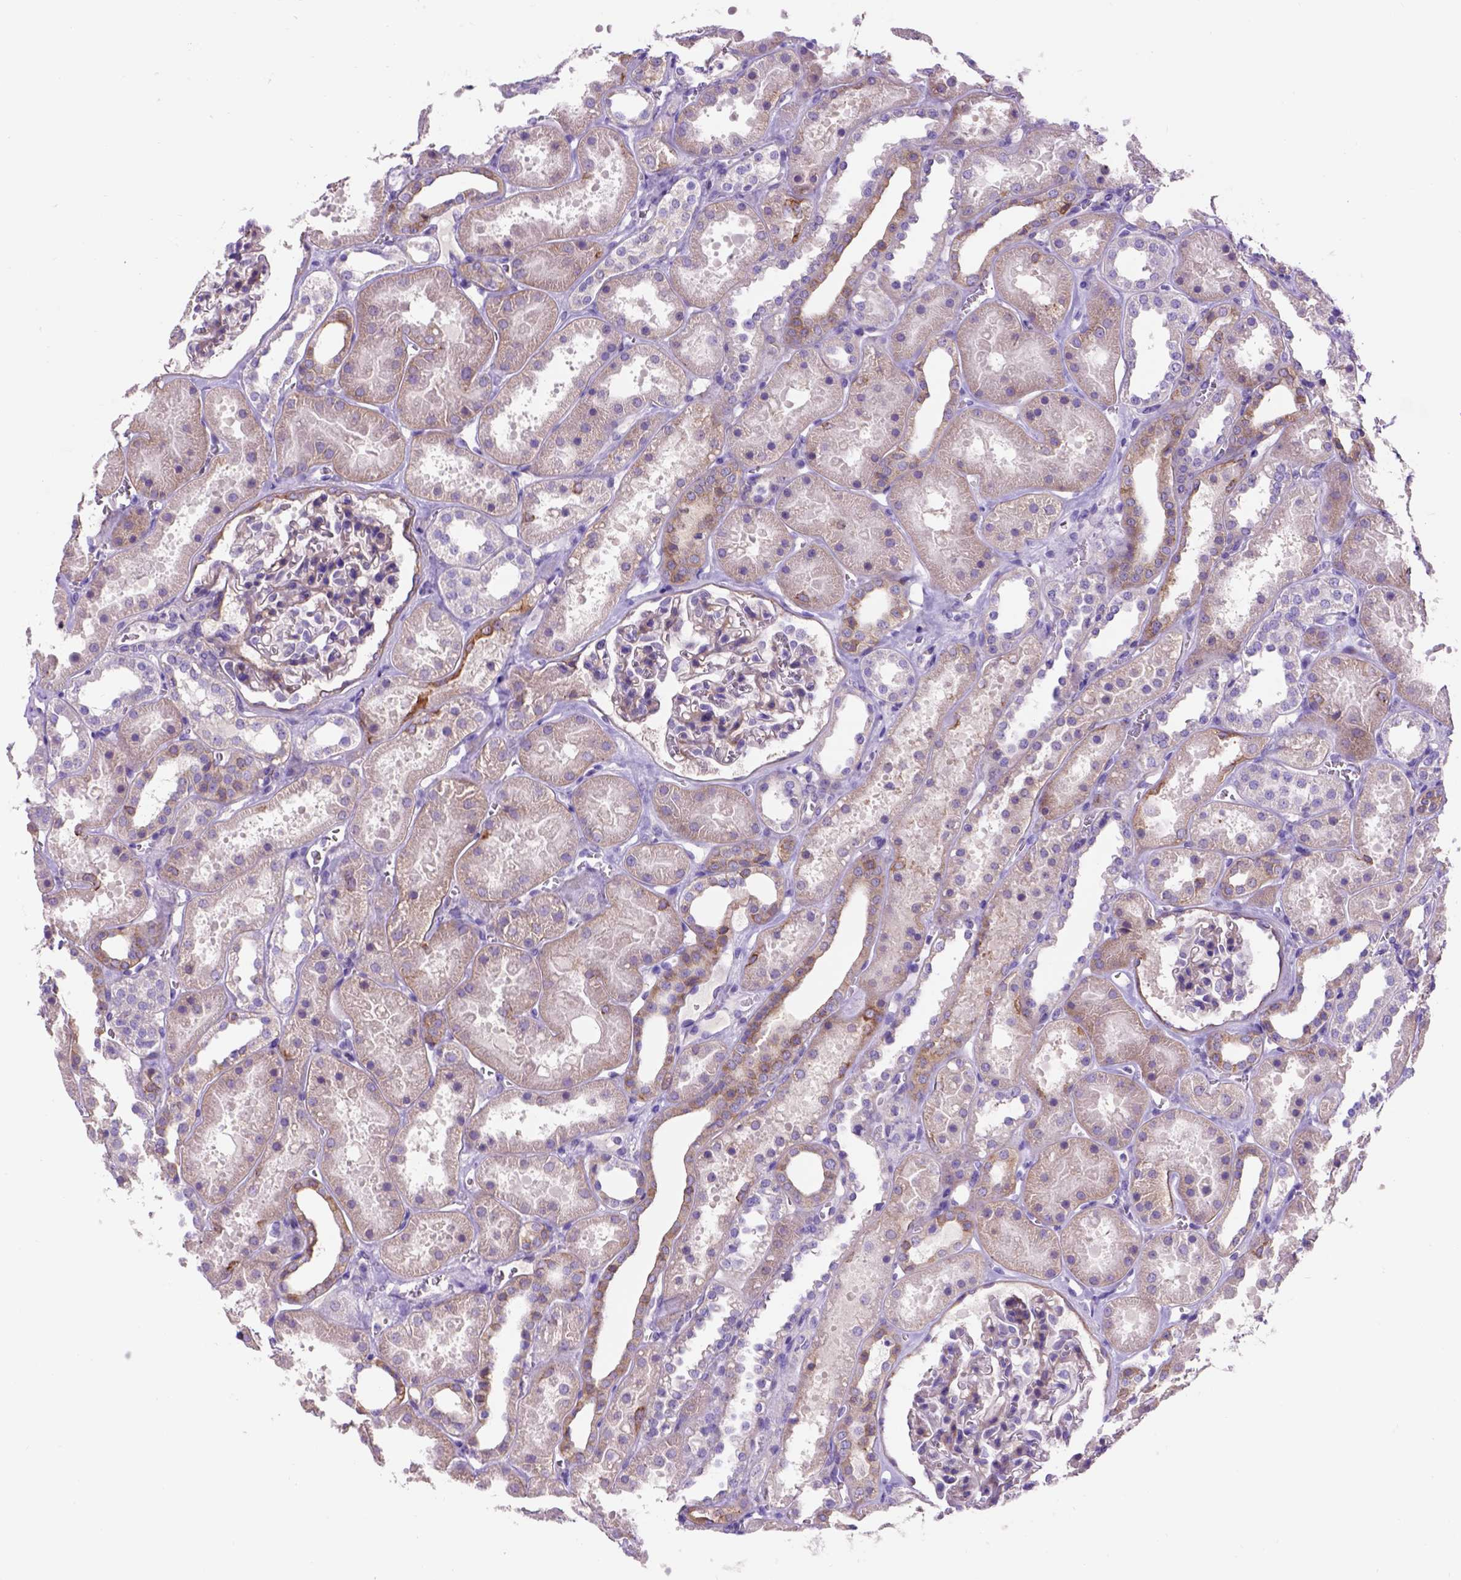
{"staining": {"intensity": "weak", "quantity": "<25%", "location": "cytoplasmic/membranous"}, "tissue": "kidney", "cell_type": "Cells in glomeruli", "image_type": "normal", "snomed": [{"axis": "morphology", "description": "Normal tissue, NOS"}, {"axis": "topography", "description": "Kidney"}], "caption": "Cells in glomeruli show no significant positivity in normal kidney. Brightfield microscopy of IHC stained with DAB (3,3'-diaminobenzidine) (brown) and hematoxylin (blue), captured at high magnification.", "gene": "EGFR", "patient": {"sex": "female", "age": 41}}